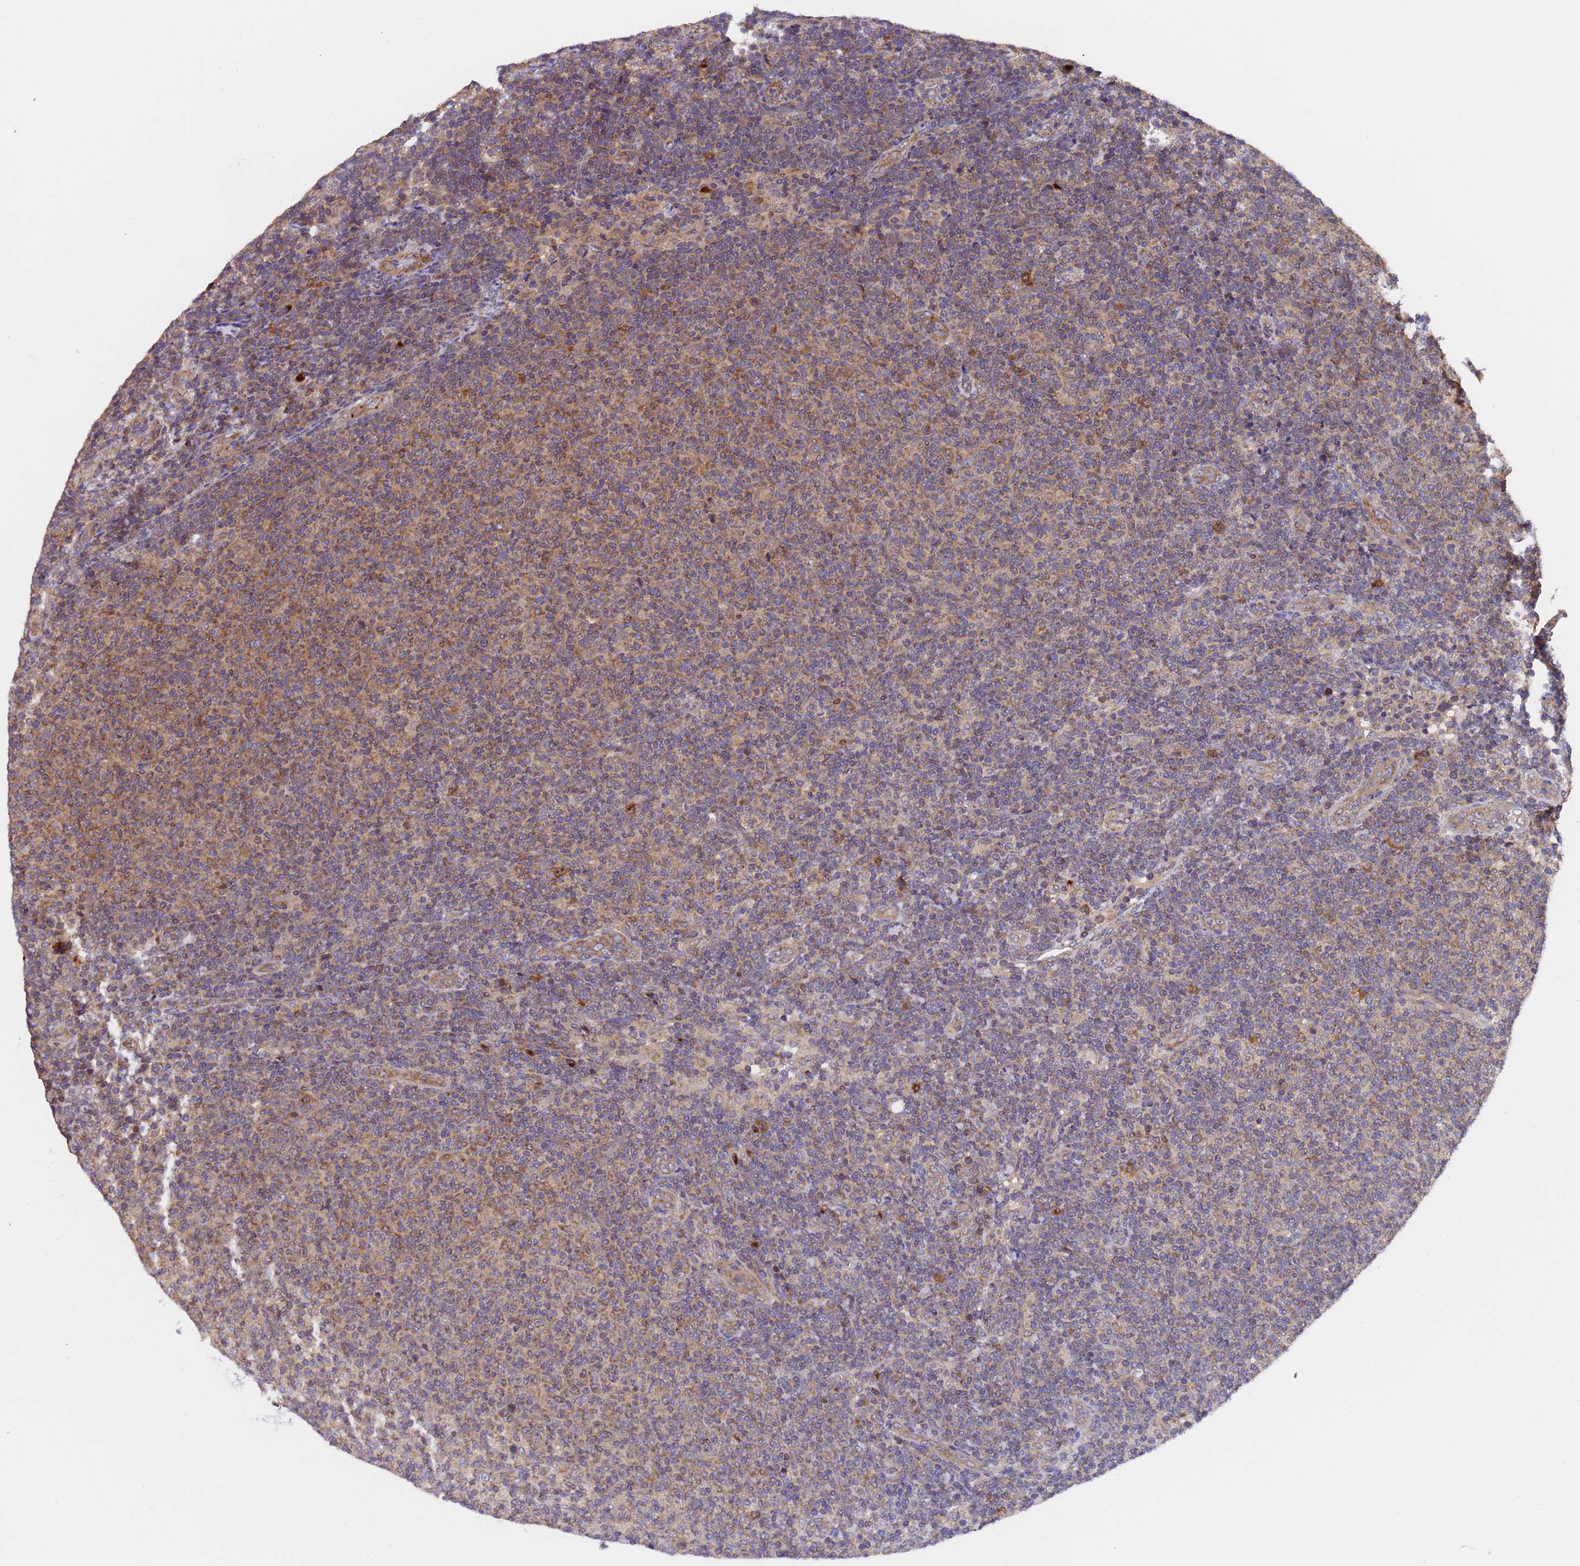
{"staining": {"intensity": "moderate", "quantity": "25%-75%", "location": "cytoplasmic/membranous"}, "tissue": "lymphoma", "cell_type": "Tumor cells", "image_type": "cancer", "snomed": [{"axis": "morphology", "description": "Malignant lymphoma, non-Hodgkin's type, Low grade"}, {"axis": "topography", "description": "Lymph node"}], "caption": "Immunohistochemical staining of human malignant lymphoma, non-Hodgkin's type (low-grade) shows medium levels of moderate cytoplasmic/membranous staining in about 25%-75% of tumor cells.", "gene": "TSR3", "patient": {"sex": "male", "age": 66}}